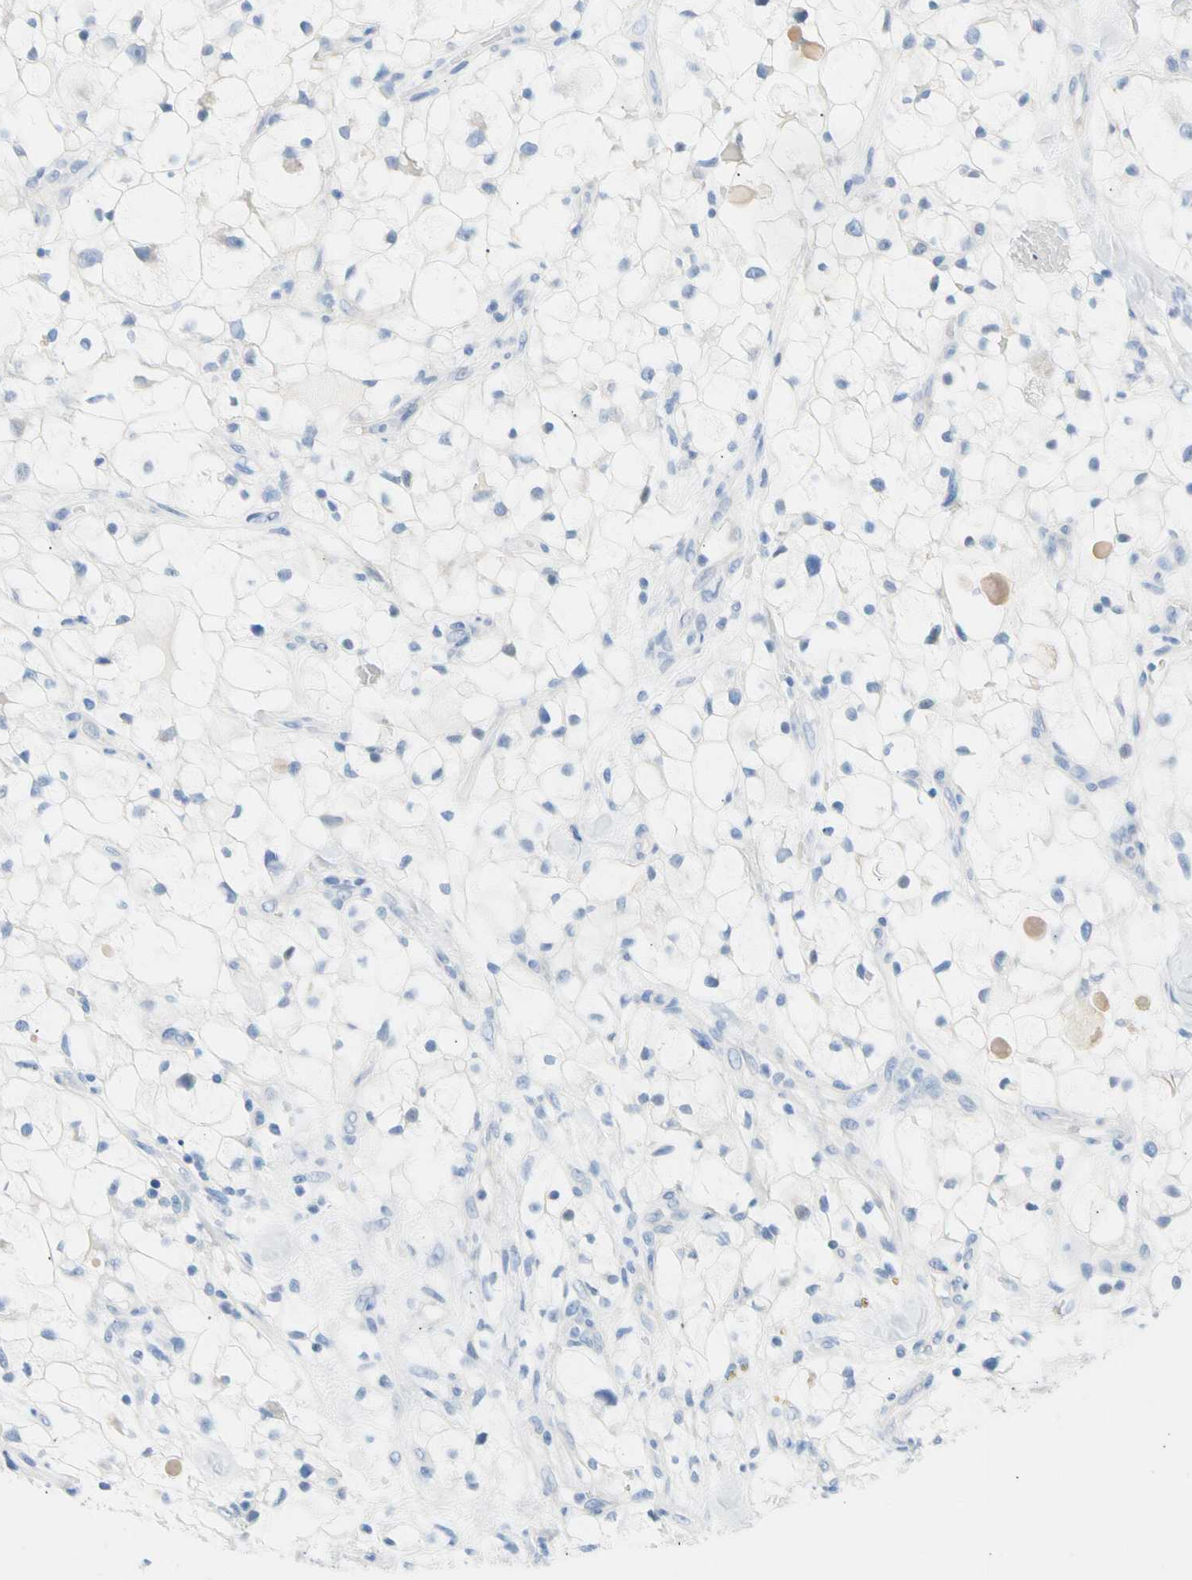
{"staining": {"intensity": "negative", "quantity": "none", "location": "none"}, "tissue": "renal cancer", "cell_type": "Tumor cells", "image_type": "cancer", "snomed": [{"axis": "morphology", "description": "Adenocarcinoma, NOS"}, {"axis": "topography", "description": "Kidney"}], "caption": "An immunohistochemistry (IHC) micrograph of adenocarcinoma (renal) is shown. There is no staining in tumor cells of adenocarcinoma (renal). (Brightfield microscopy of DAB (3,3'-diaminobenzidine) immunohistochemistry at high magnification).", "gene": "CEL", "patient": {"sex": "female", "age": 60}}